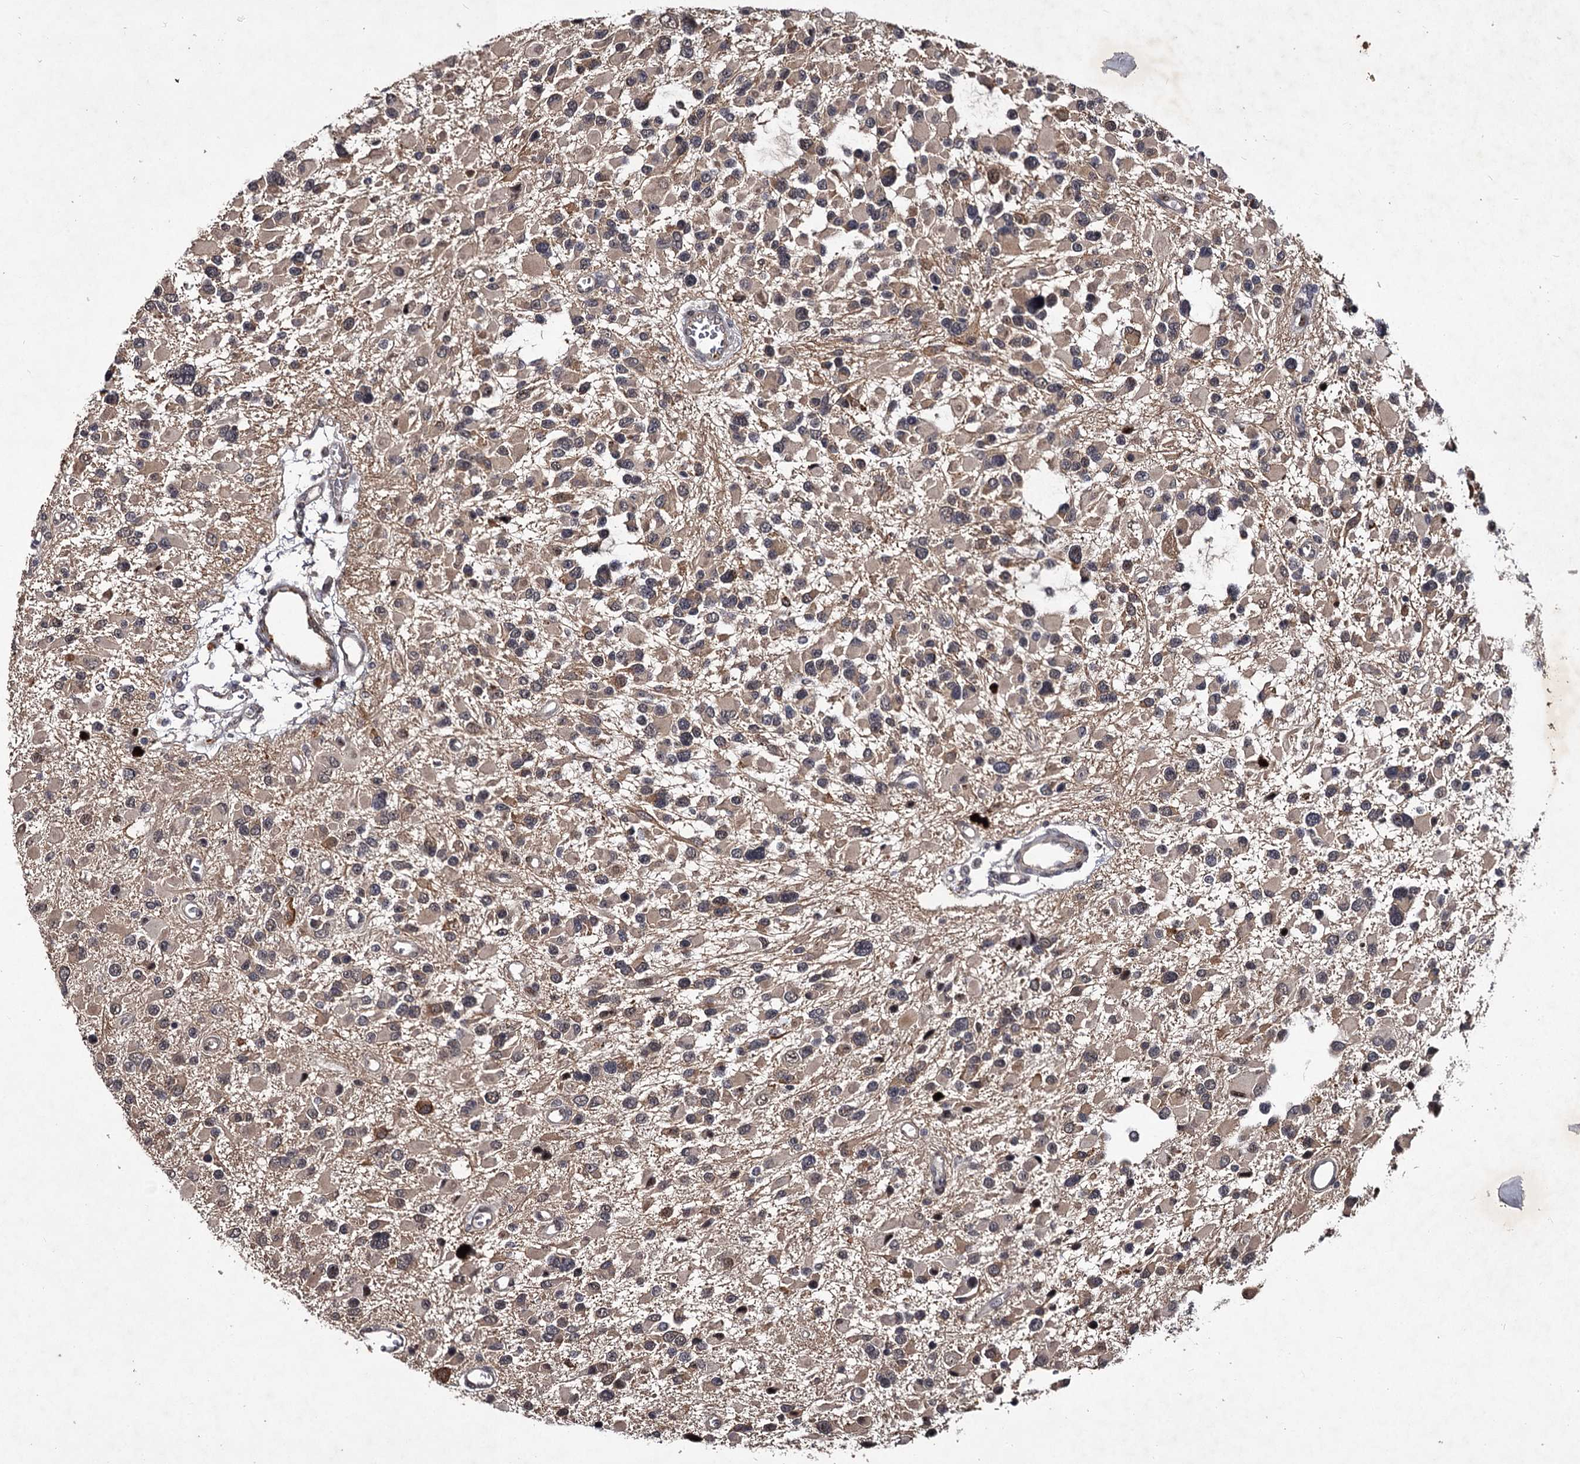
{"staining": {"intensity": "weak", "quantity": ">75%", "location": "cytoplasmic/membranous"}, "tissue": "glioma", "cell_type": "Tumor cells", "image_type": "cancer", "snomed": [{"axis": "morphology", "description": "Glioma, malignant, High grade"}, {"axis": "topography", "description": "Brain"}], "caption": "A brown stain shows weak cytoplasmic/membranous expression of a protein in human malignant glioma (high-grade) tumor cells. (Brightfield microscopy of DAB IHC at high magnification).", "gene": "RNF44", "patient": {"sex": "male", "age": 53}}